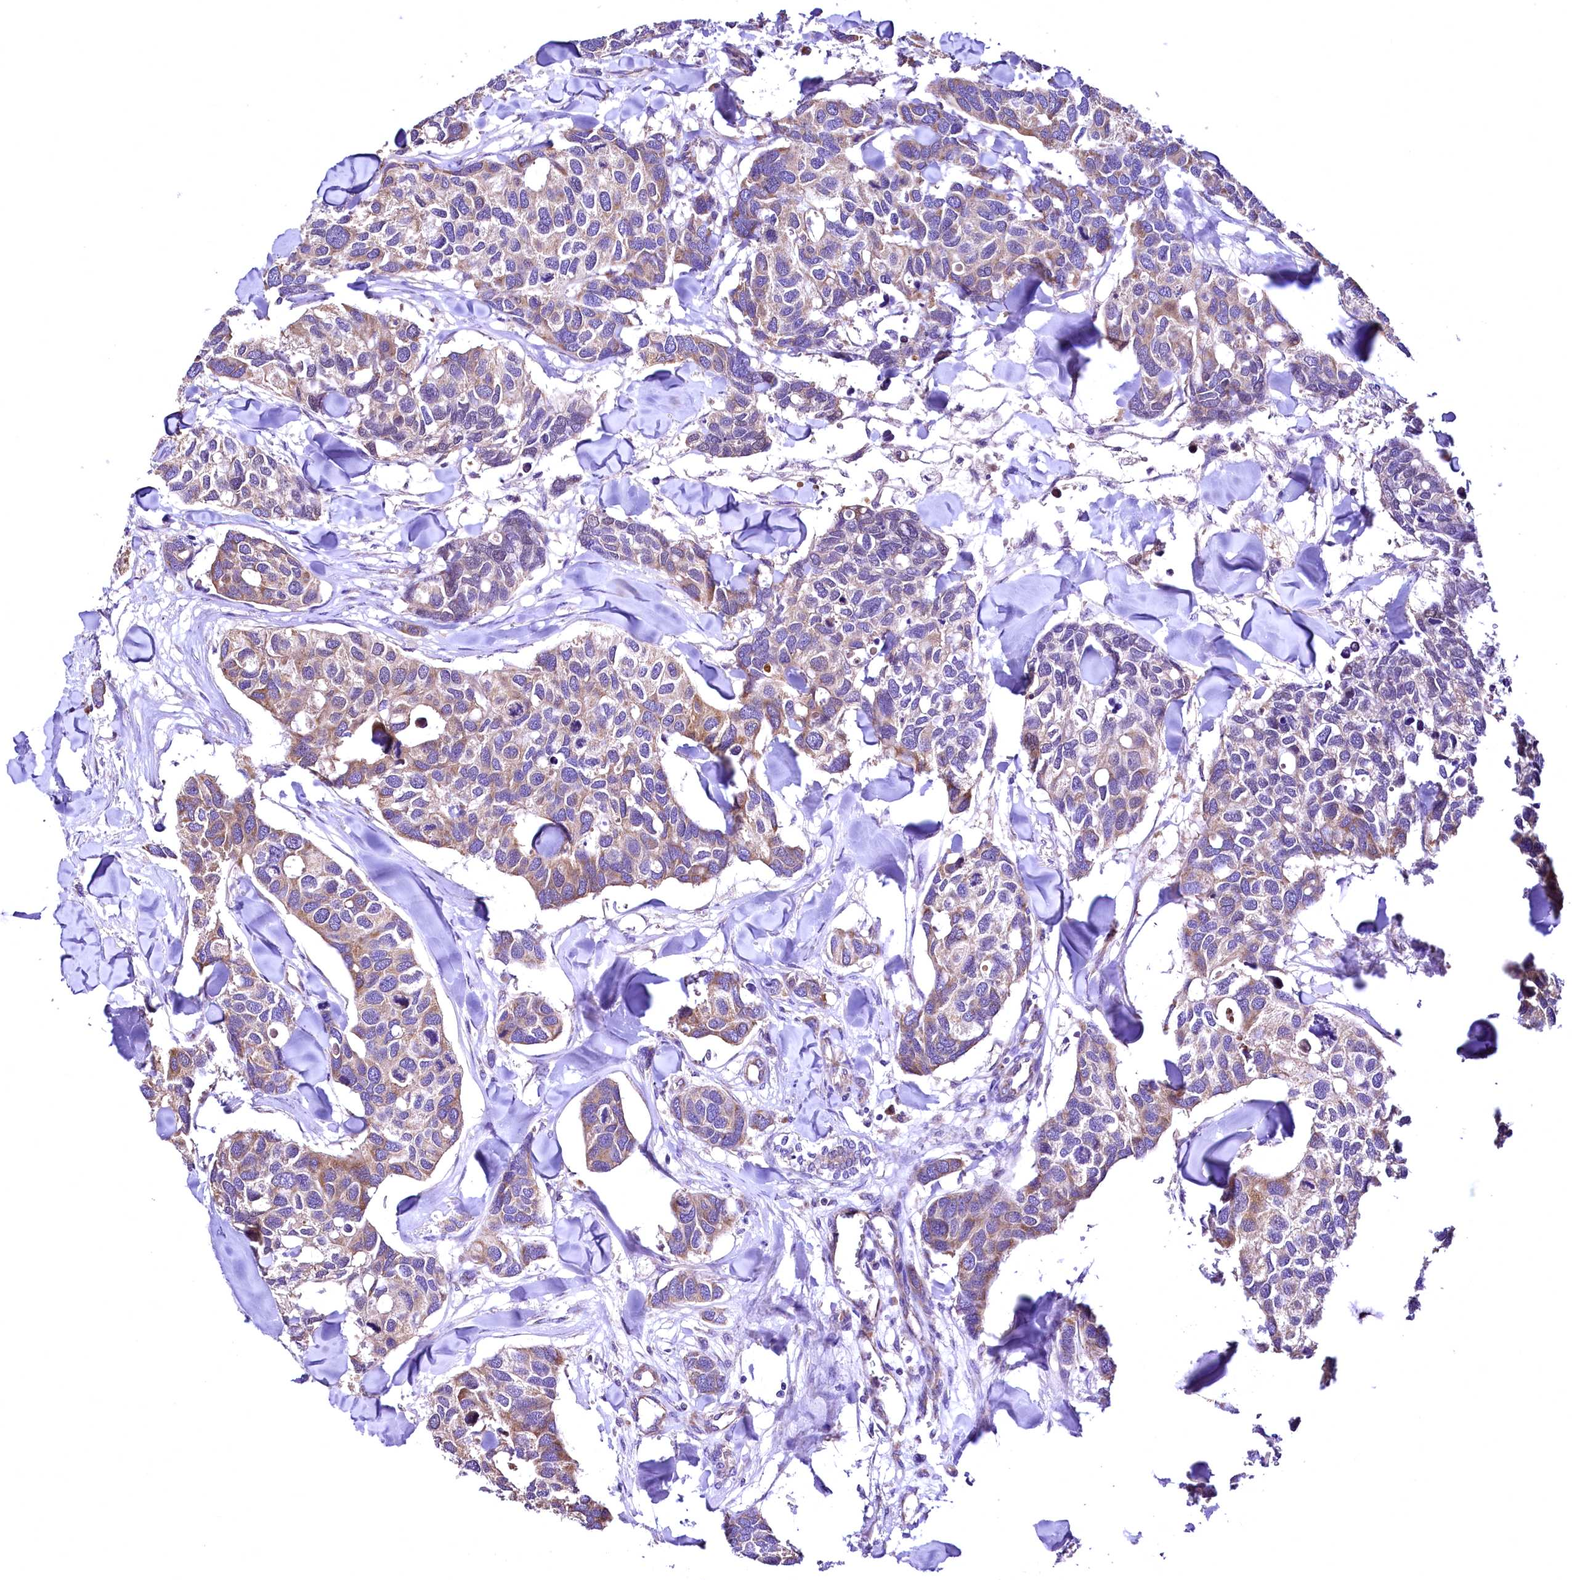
{"staining": {"intensity": "weak", "quantity": "25%-75%", "location": "cytoplasmic/membranous"}, "tissue": "breast cancer", "cell_type": "Tumor cells", "image_type": "cancer", "snomed": [{"axis": "morphology", "description": "Duct carcinoma"}, {"axis": "topography", "description": "Breast"}], "caption": "Breast invasive ductal carcinoma tissue shows weak cytoplasmic/membranous expression in approximately 25%-75% of tumor cells, visualized by immunohistochemistry. The staining was performed using DAB (3,3'-diaminobenzidine) to visualize the protein expression in brown, while the nuclei were stained in blue with hematoxylin (Magnification: 20x).", "gene": "MRPL57", "patient": {"sex": "female", "age": 83}}